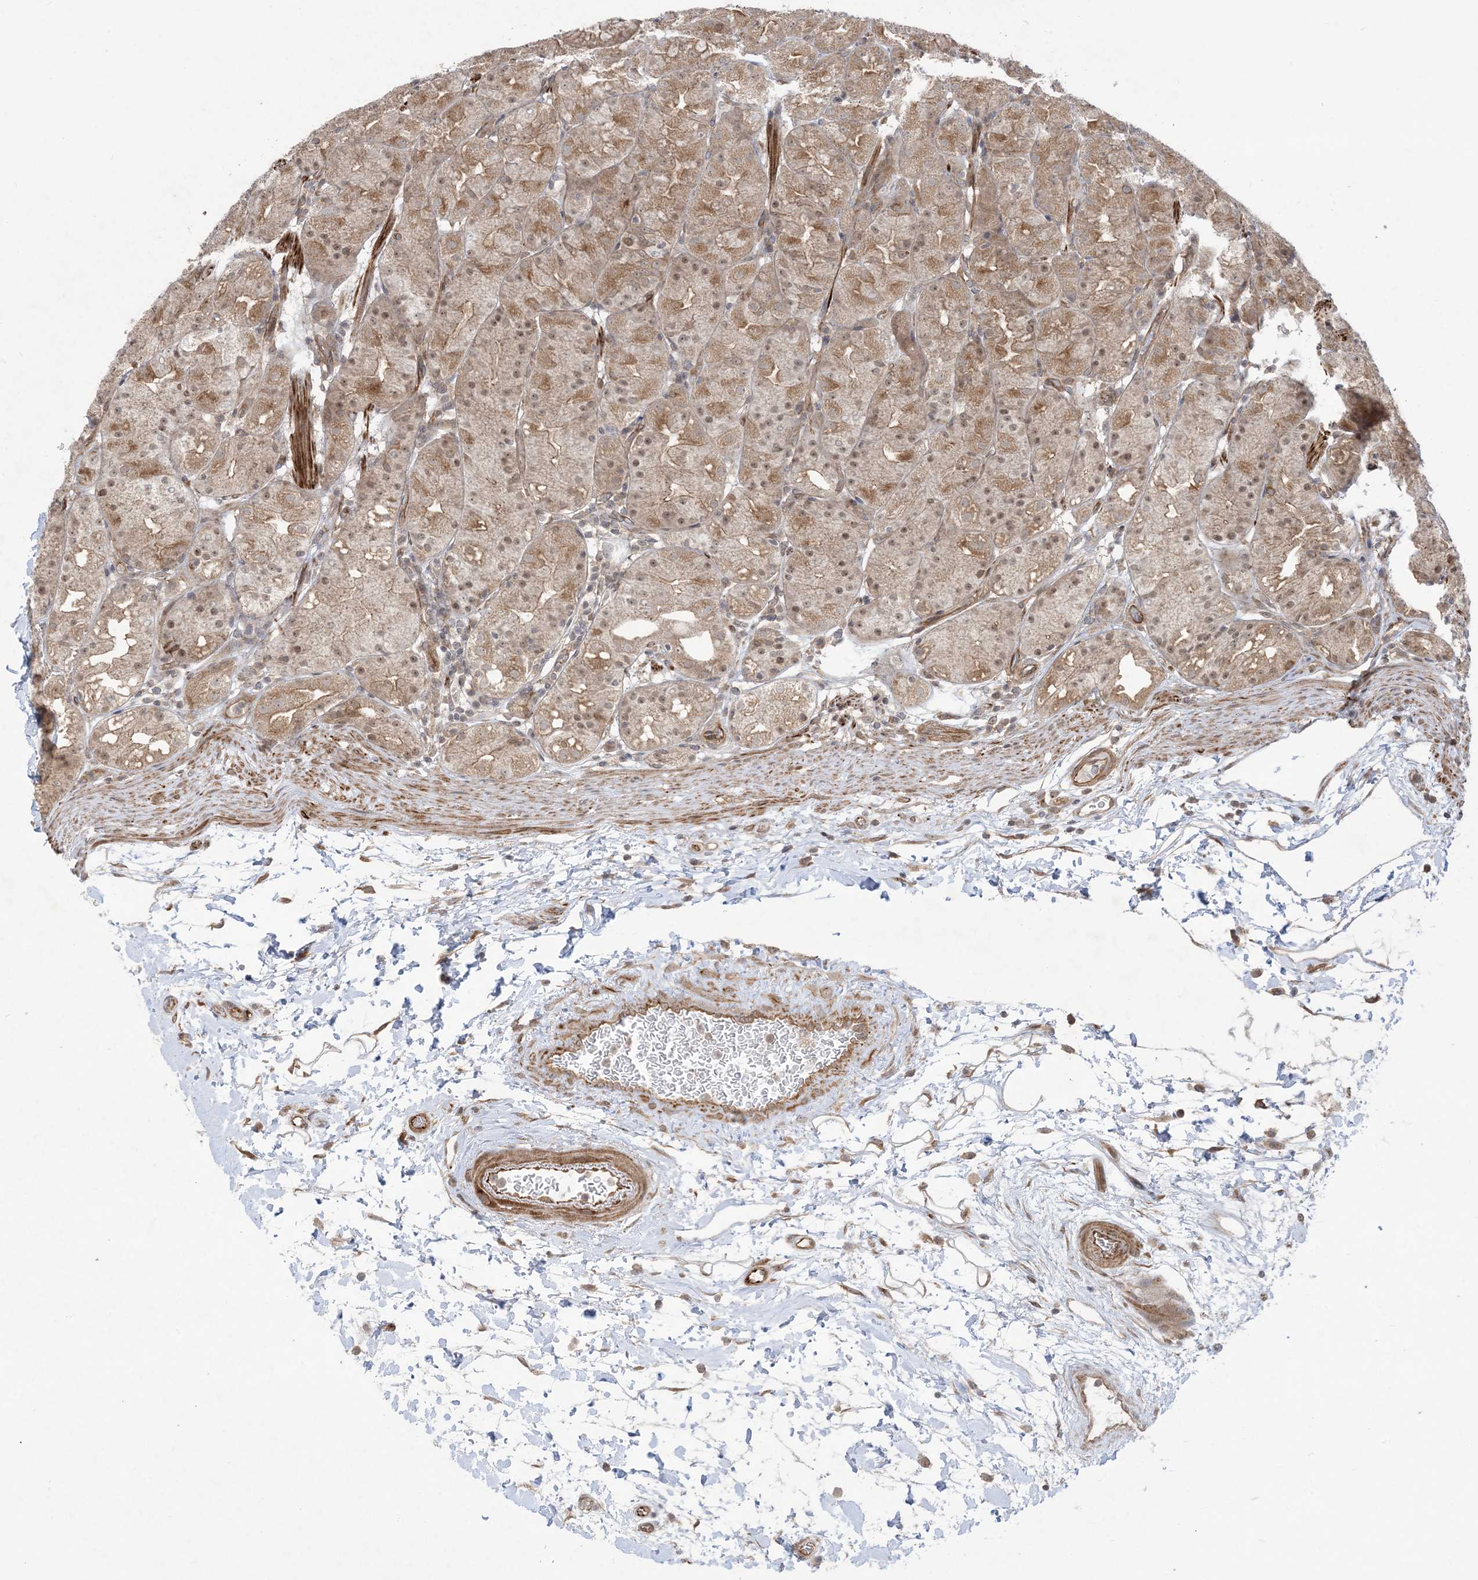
{"staining": {"intensity": "moderate", "quantity": ">75%", "location": "cytoplasmic/membranous,nuclear"}, "tissue": "stomach", "cell_type": "Glandular cells", "image_type": "normal", "snomed": [{"axis": "morphology", "description": "Normal tissue, NOS"}, {"axis": "topography", "description": "Stomach, upper"}], "caption": "Immunohistochemical staining of unremarkable stomach demonstrates >75% levels of moderate cytoplasmic/membranous,nuclear protein positivity in about >75% of glandular cells.", "gene": "SOGA3", "patient": {"sex": "male", "age": 48}}